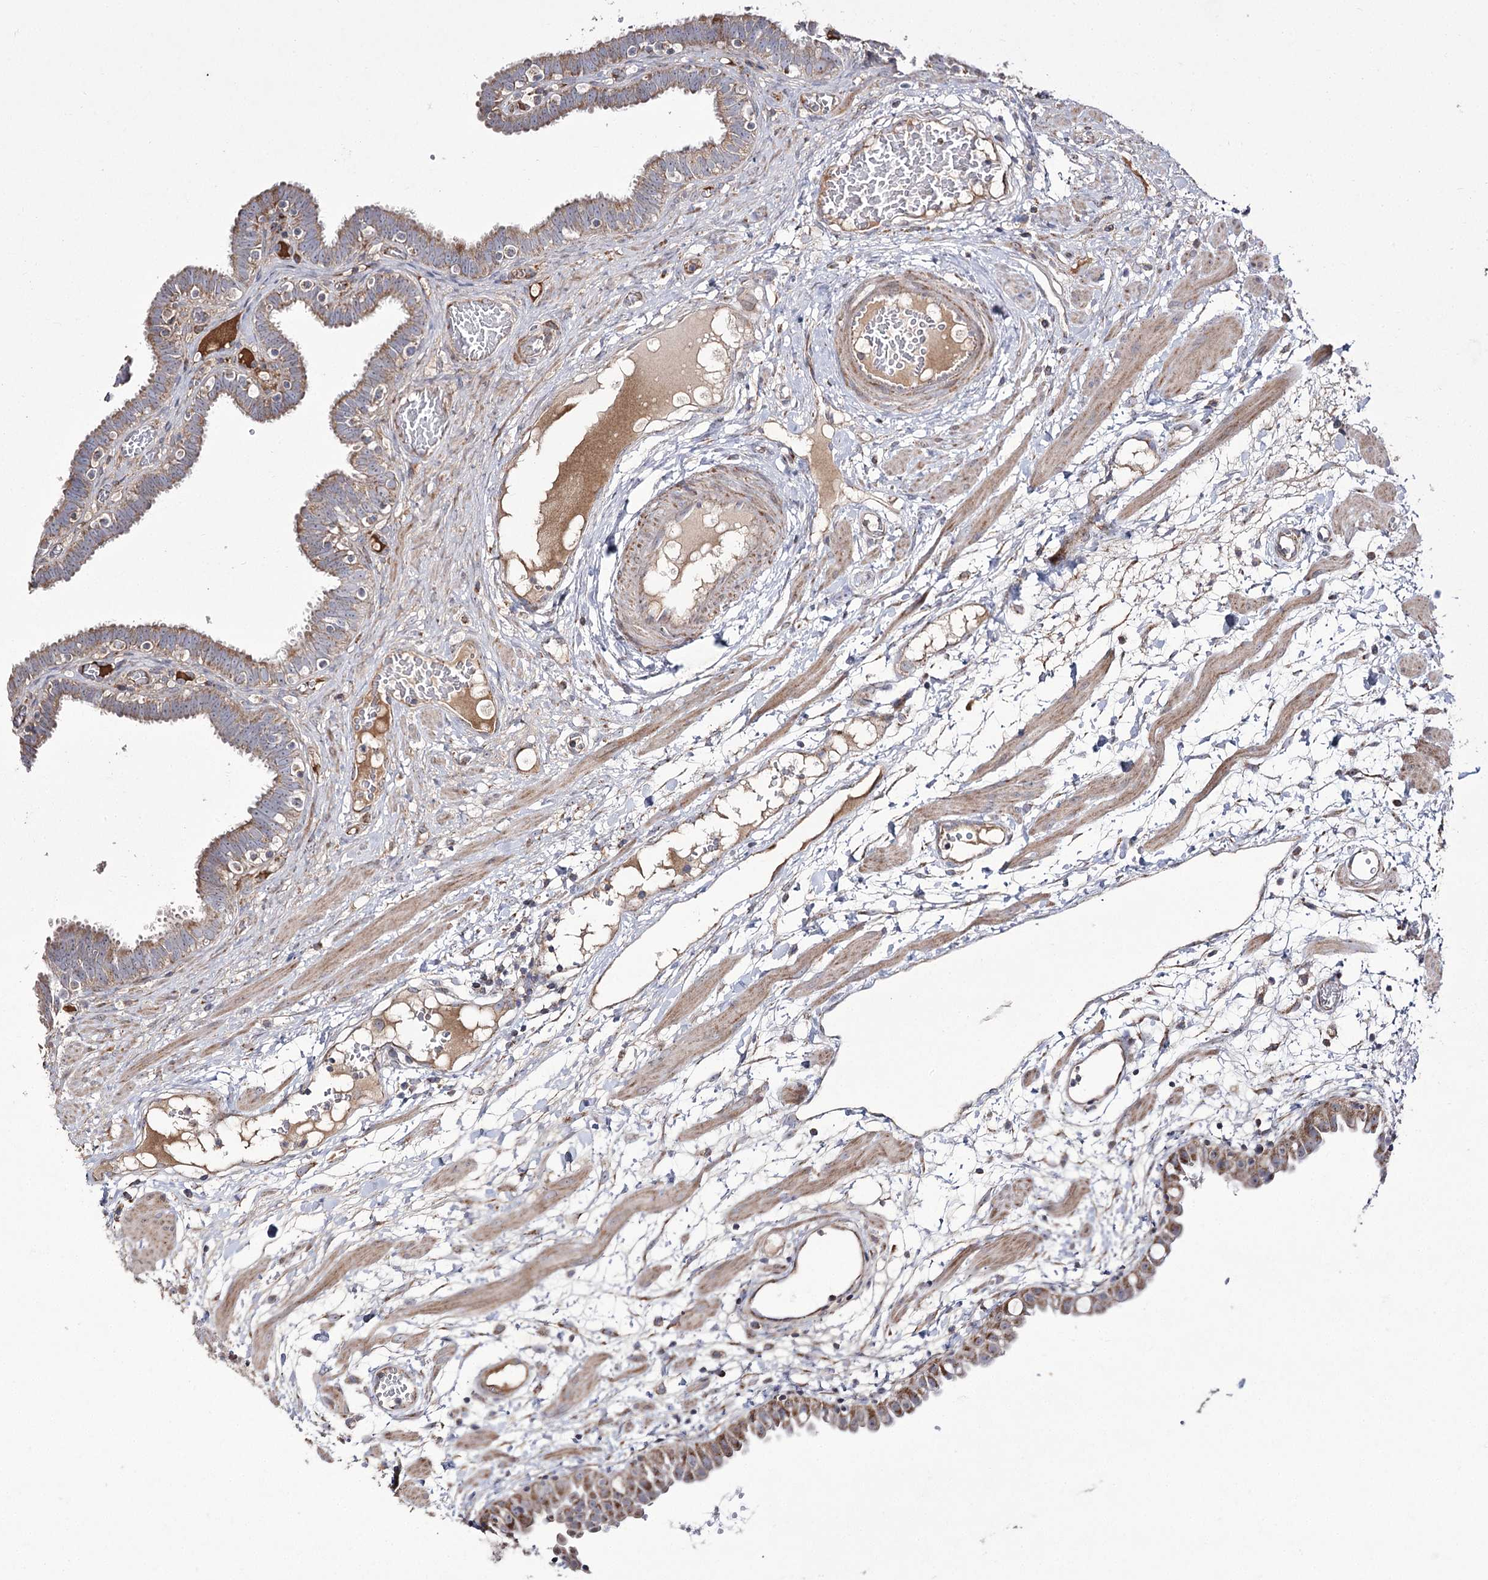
{"staining": {"intensity": "moderate", "quantity": ">75%", "location": "cytoplasmic/membranous"}, "tissue": "fallopian tube", "cell_type": "Glandular cells", "image_type": "normal", "snomed": [{"axis": "morphology", "description": "Normal tissue, NOS"}, {"axis": "topography", "description": "Fallopian tube"}, {"axis": "topography", "description": "Placenta"}], "caption": "Immunohistochemical staining of unremarkable human fallopian tube exhibits moderate cytoplasmic/membranous protein expression in about >75% of glandular cells.", "gene": "NADK2", "patient": {"sex": "female", "age": 32}}